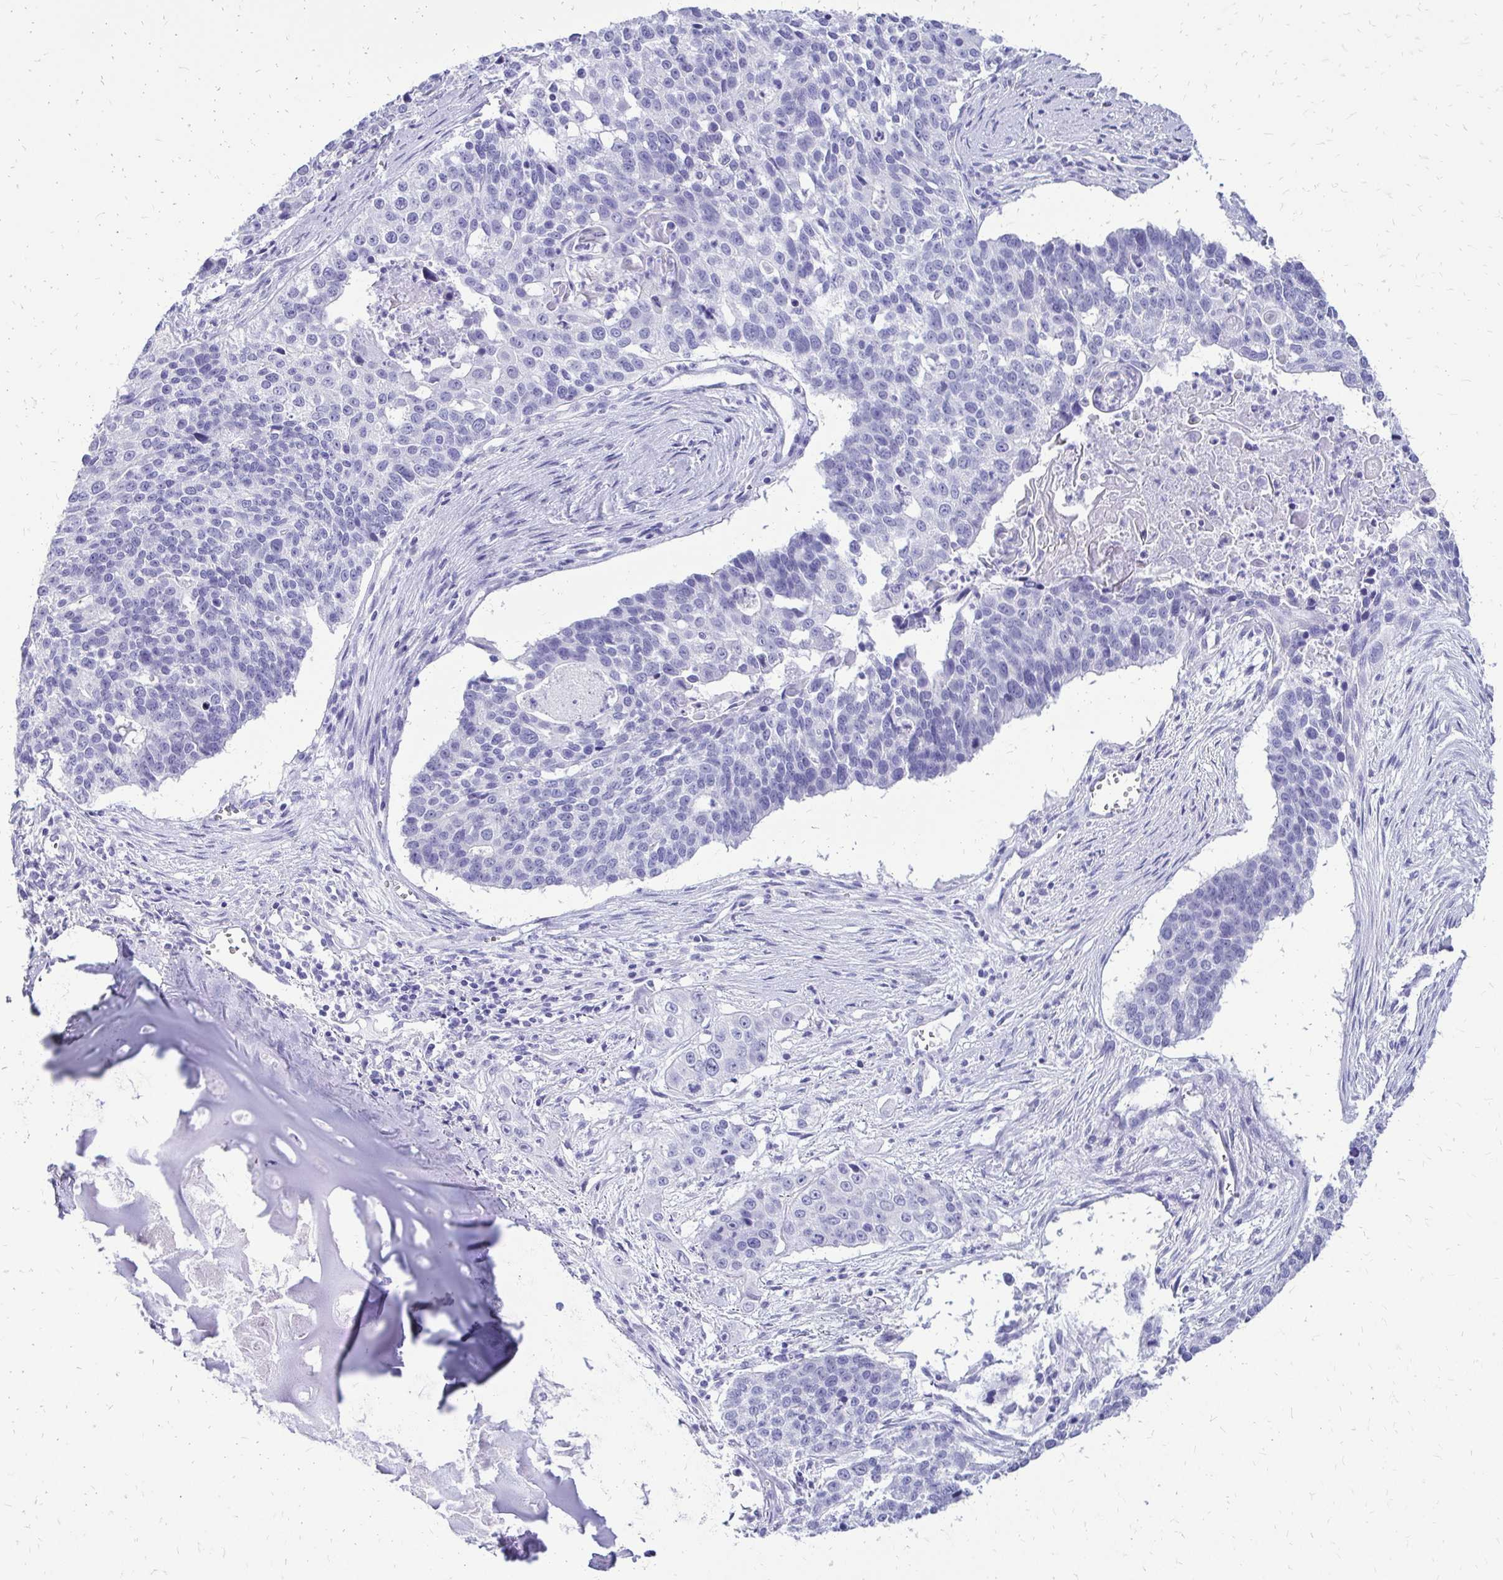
{"staining": {"intensity": "negative", "quantity": "none", "location": "none"}, "tissue": "lung cancer", "cell_type": "Tumor cells", "image_type": "cancer", "snomed": [{"axis": "morphology", "description": "Squamous cell carcinoma, NOS"}, {"axis": "morphology", "description": "Squamous cell carcinoma, metastatic, NOS"}, {"axis": "topography", "description": "Lung"}, {"axis": "topography", "description": "Pleura, NOS"}], "caption": "Tumor cells are negative for protein expression in human metastatic squamous cell carcinoma (lung). Brightfield microscopy of IHC stained with DAB (3,3'-diaminobenzidine) (brown) and hematoxylin (blue), captured at high magnification.", "gene": "SLC32A1", "patient": {"sex": "male", "age": 72}}